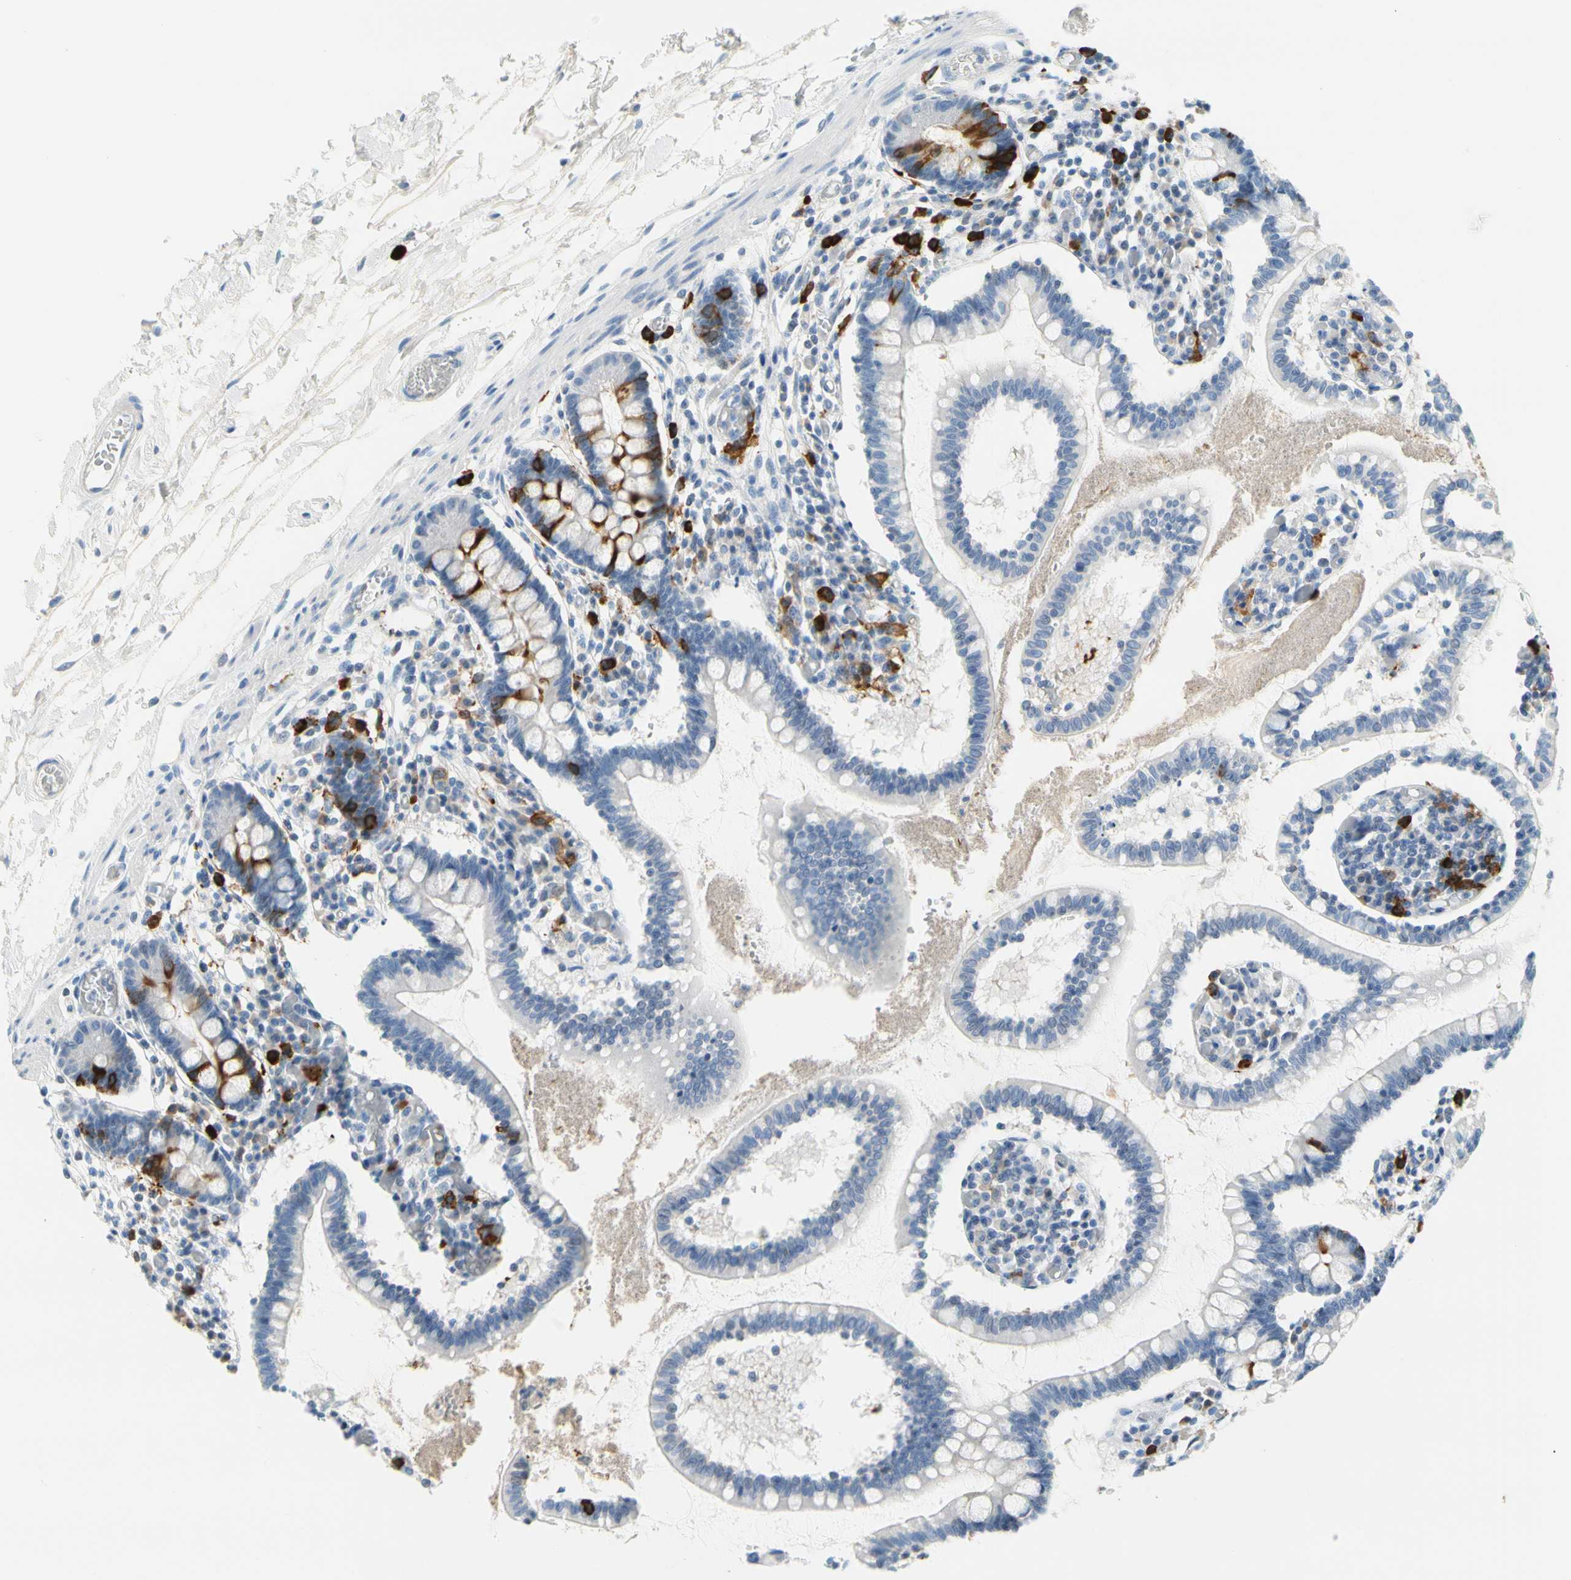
{"staining": {"intensity": "strong", "quantity": "25%-75%", "location": "cytoplasmic/membranous"}, "tissue": "small intestine", "cell_type": "Glandular cells", "image_type": "normal", "snomed": [{"axis": "morphology", "description": "Normal tissue, NOS"}, {"axis": "topography", "description": "Small intestine"}], "caption": "Normal small intestine reveals strong cytoplasmic/membranous positivity in about 25%-75% of glandular cells.", "gene": "TACC3", "patient": {"sex": "female", "age": 61}}